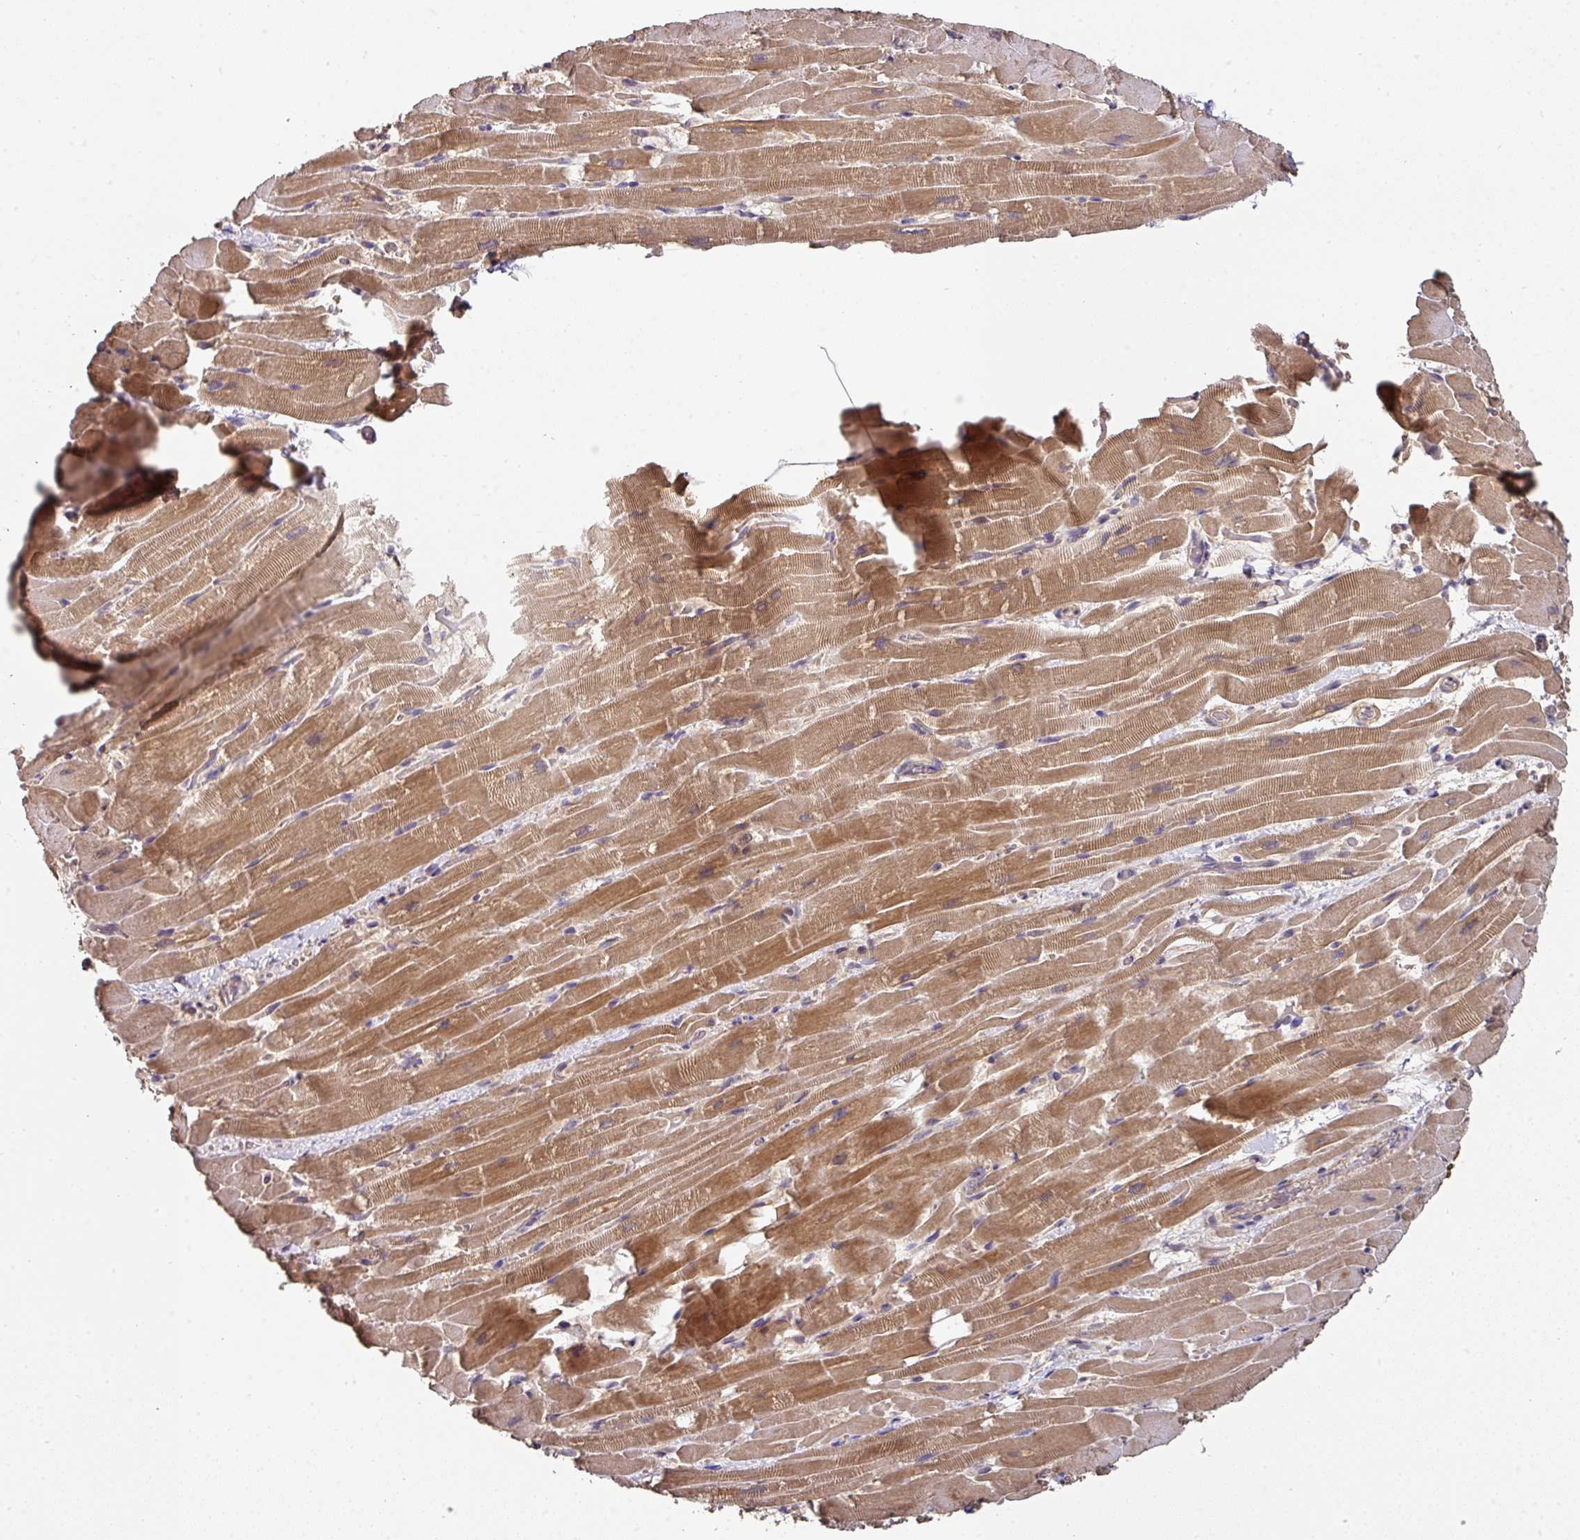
{"staining": {"intensity": "moderate", "quantity": ">75%", "location": "cytoplasmic/membranous"}, "tissue": "heart muscle", "cell_type": "Cardiomyocytes", "image_type": "normal", "snomed": [{"axis": "morphology", "description": "Normal tissue, NOS"}, {"axis": "topography", "description": "Heart"}], "caption": "A histopathology image of human heart muscle stained for a protein exhibits moderate cytoplasmic/membranous brown staining in cardiomyocytes. (DAB (3,3'-diaminobenzidine) IHC with brightfield microscopy, high magnification).", "gene": "ACVR2B", "patient": {"sex": "male", "age": 37}}